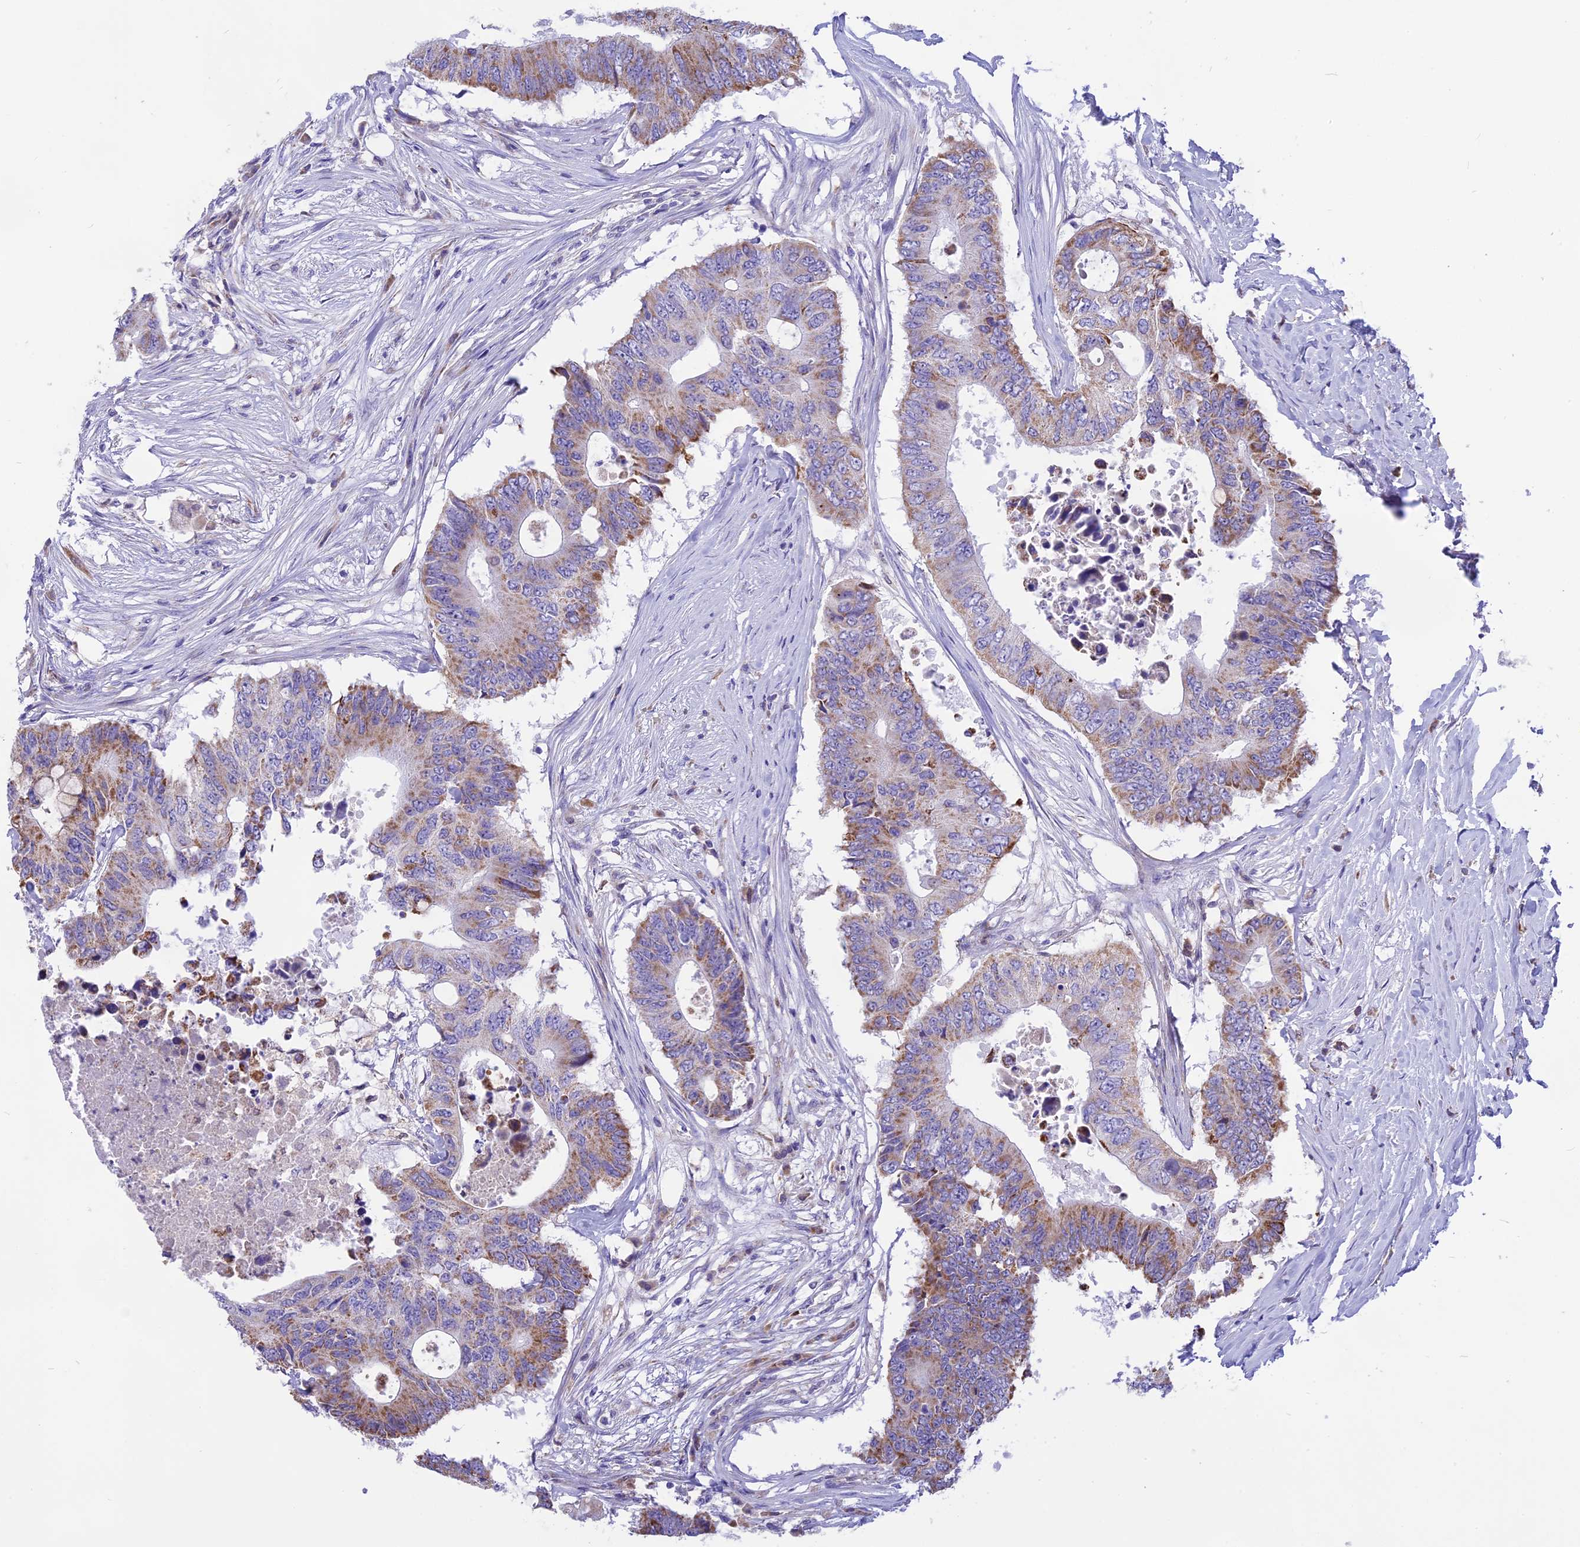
{"staining": {"intensity": "moderate", "quantity": "25%-75%", "location": "cytoplasmic/membranous"}, "tissue": "colorectal cancer", "cell_type": "Tumor cells", "image_type": "cancer", "snomed": [{"axis": "morphology", "description": "Adenocarcinoma, NOS"}, {"axis": "topography", "description": "Colon"}], "caption": "Protein expression analysis of colorectal cancer demonstrates moderate cytoplasmic/membranous staining in approximately 25%-75% of tumor cells.", "gene": "DOC2B", "patient": {"sex": "male", "age": 71}}